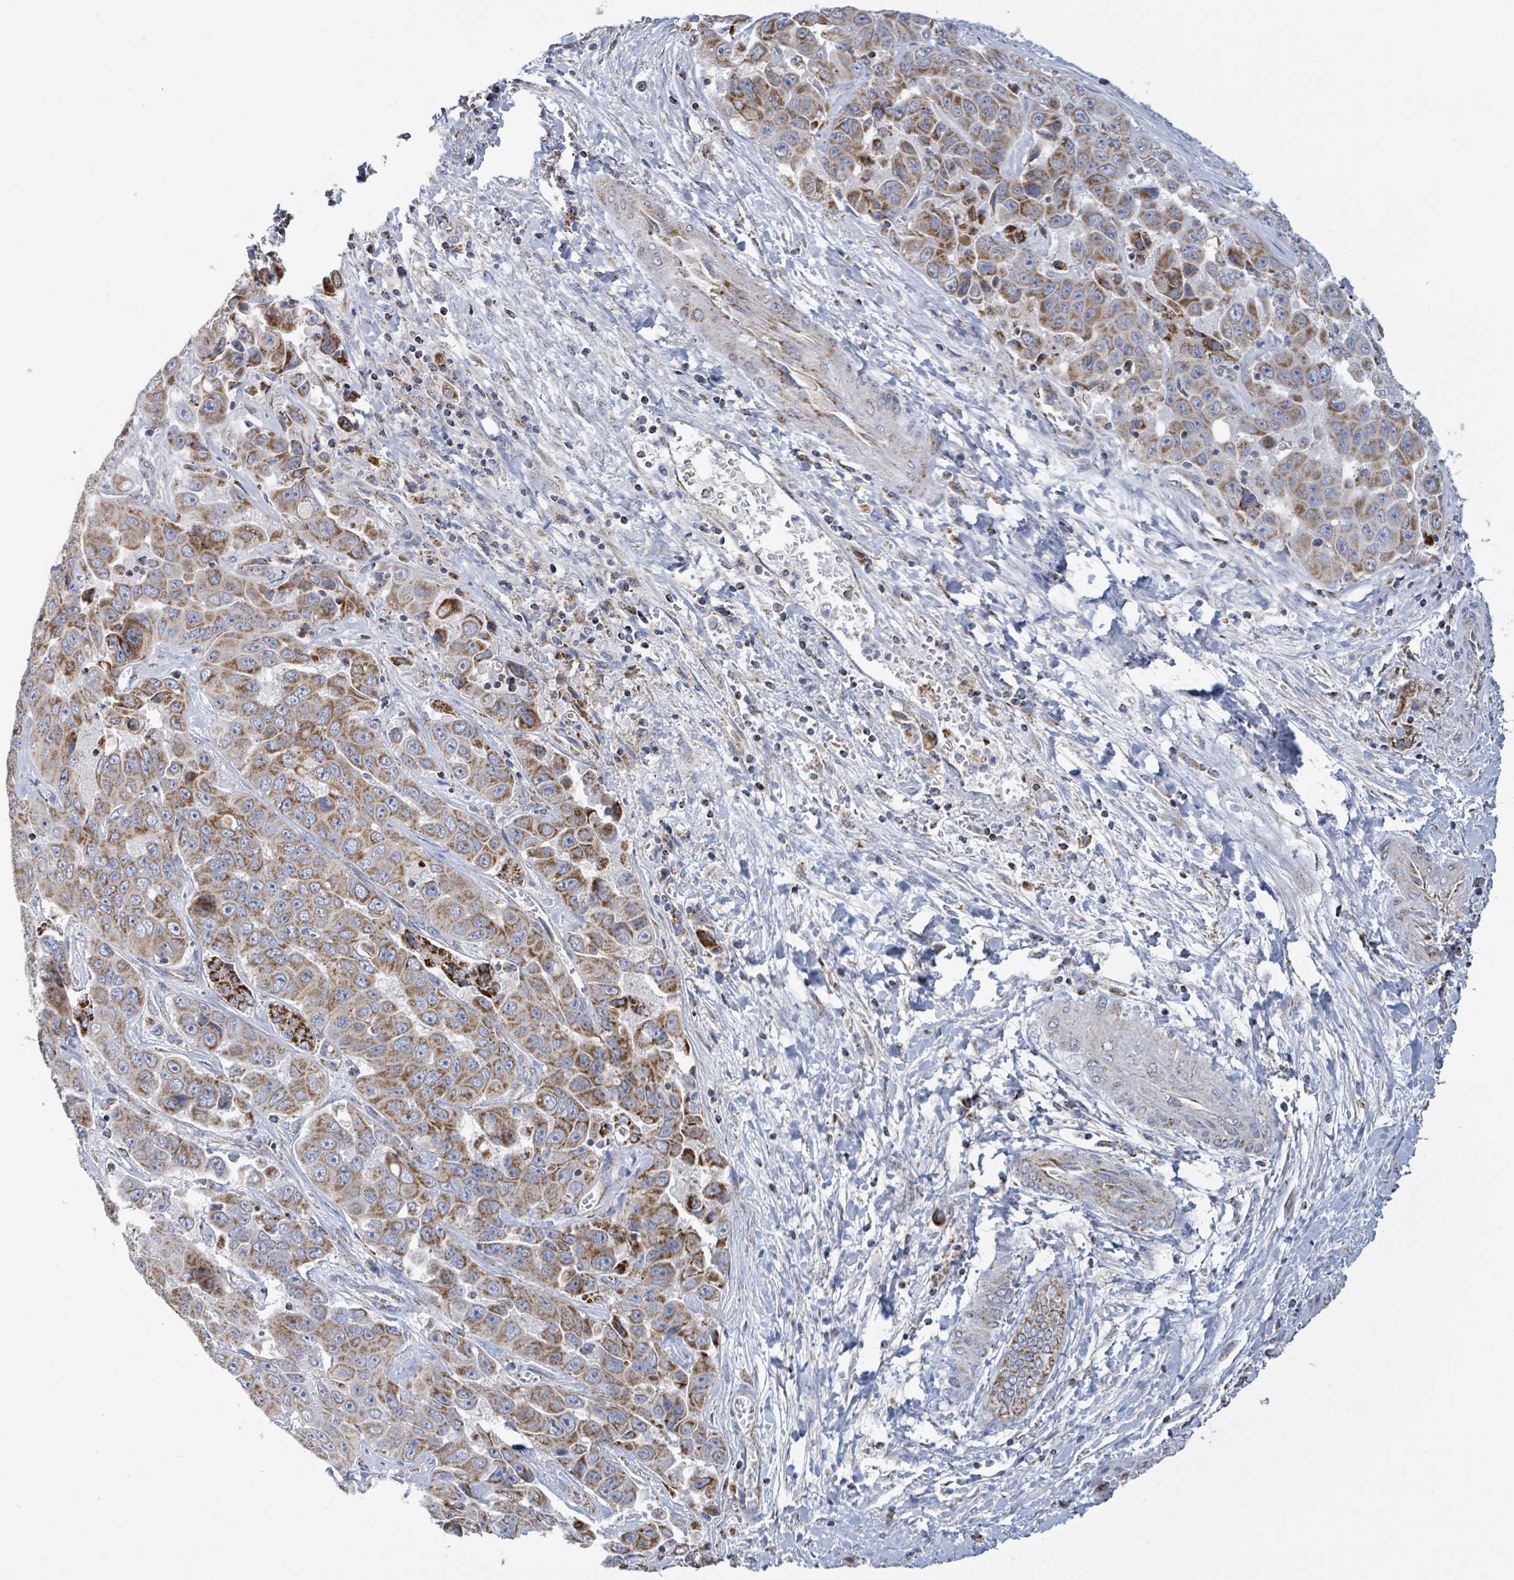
{"staining": {"intensity": "moderate", "quantity": ">75%", "location": "cytoplasmic/membranous"}, "tissue": "liver cancer", "cell_type": "Tumor cells", "image_type": "cancer", "snomed": [{"axis": "morphology", "description": "Cholangiocarcinoma"}, {"axis": "topography", "description": "Liver"}], "caption": "There is medium levels of moderate cytoplasmic/membranous staining in tumor cells of liver cancer (cholangiocarcinoma), as demonstrated by immunohistochemical staining (brown color).", "gene": "SUCLG2", "patient": {"sex": "female", "age": 52}}